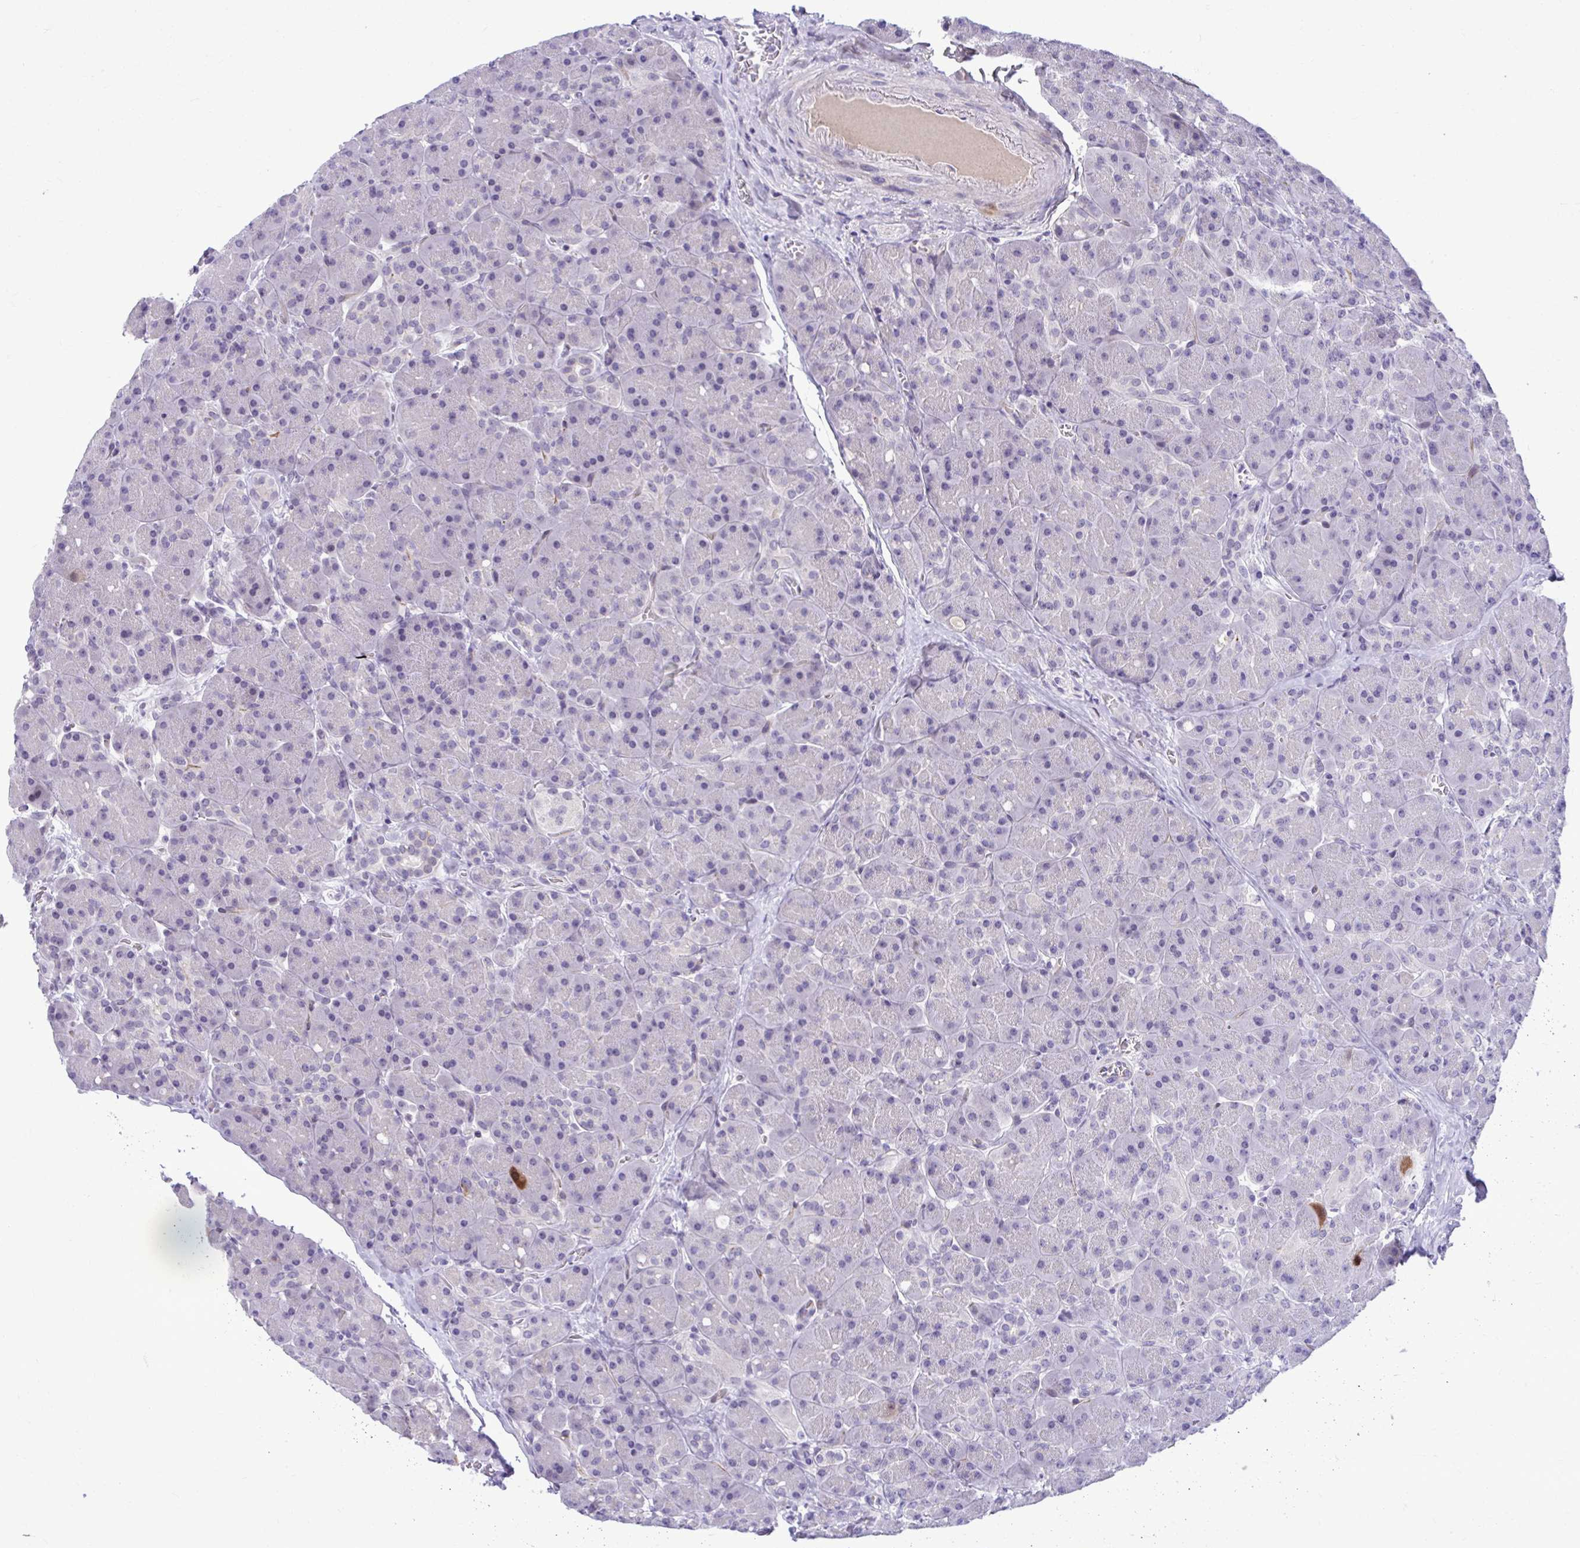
{"staining": {"intensity": "negative", "quantity": "none", "location": "none"}, "tissue": "pancreas", "cell_type": "Exocrine glandular cells", "image_type": "normal", "snomed": [{"axis": "morphology", "description": "Normal tissue, NOS"}, {"axis": "topography", "description": "Pancreas"}], "caption": "Exocrine glandular cells show no significant staining in benign pancreas.", "gene": "CDC20", "patient": {"sex": "male", "age": 55}}